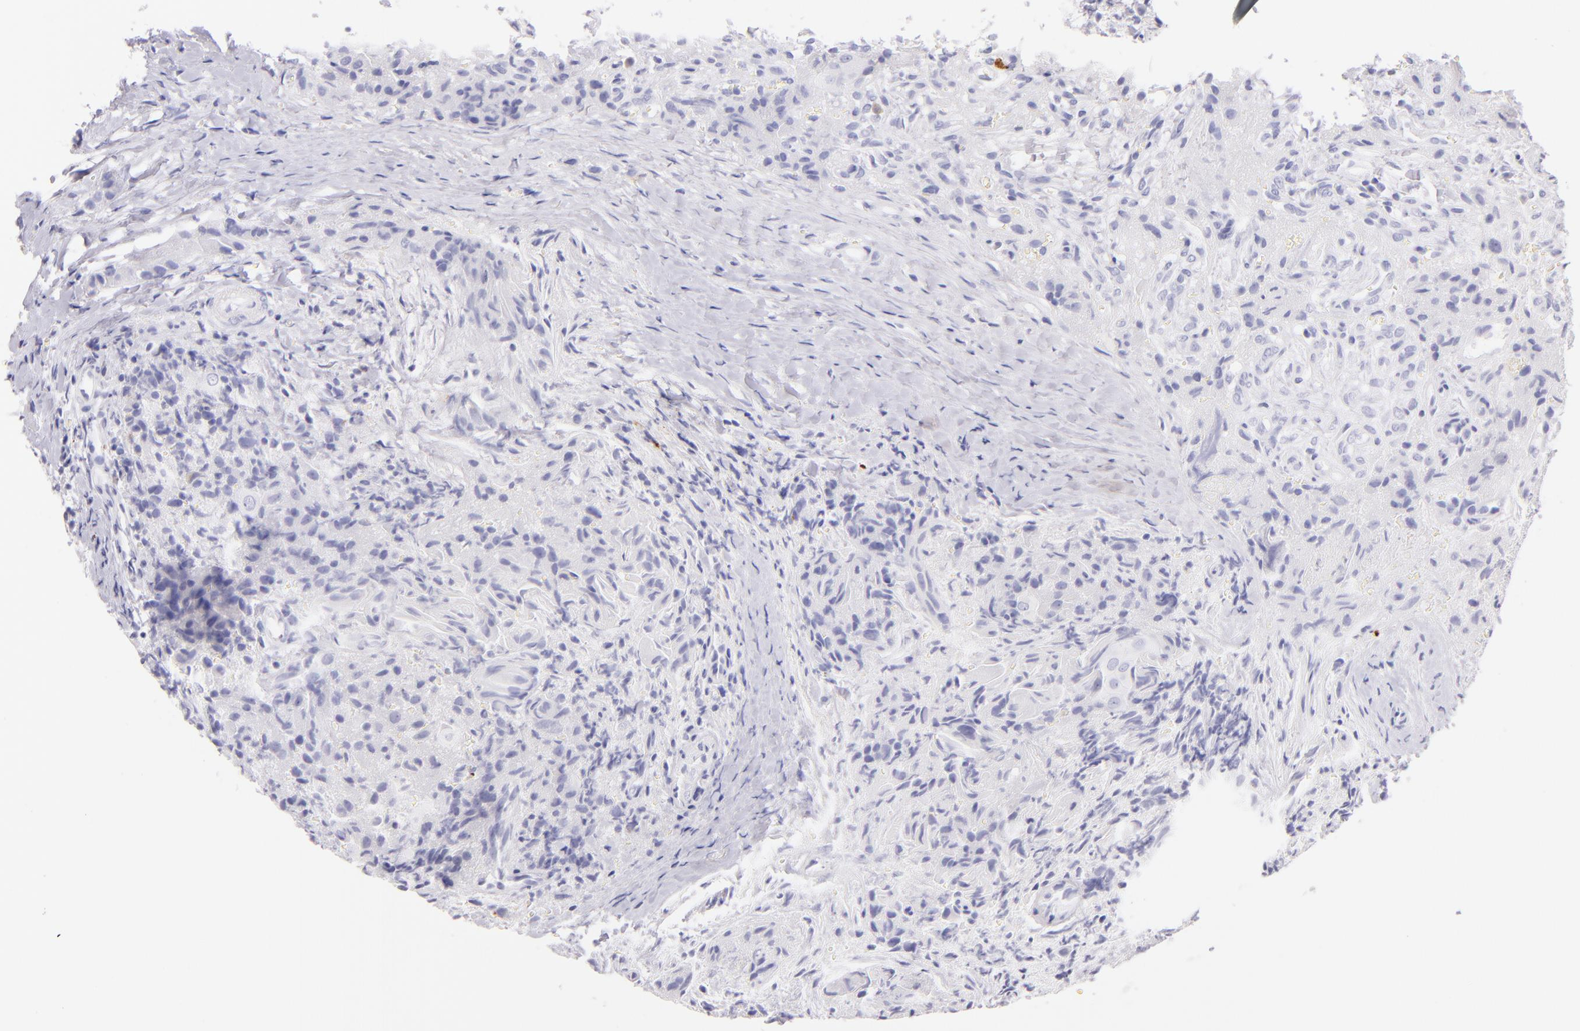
{"staining": {"intensity": "negative", "quantity": "none", "location": "none"}, "tissue": "thyroid cancer", "cell_type": "Tumor cells", "image_type": "cancer", "snomed": [{"axis": "morphology", "description": "Papillary adenocarcinoma, NOS"}, {"axis": "topography", "description": "Thyroid gland"}], "caption": "There is no significant positivity in tumor cells of thyroid cancer.", "gene": "SDC1", "patient": {"sex": "female", "age": 71}}